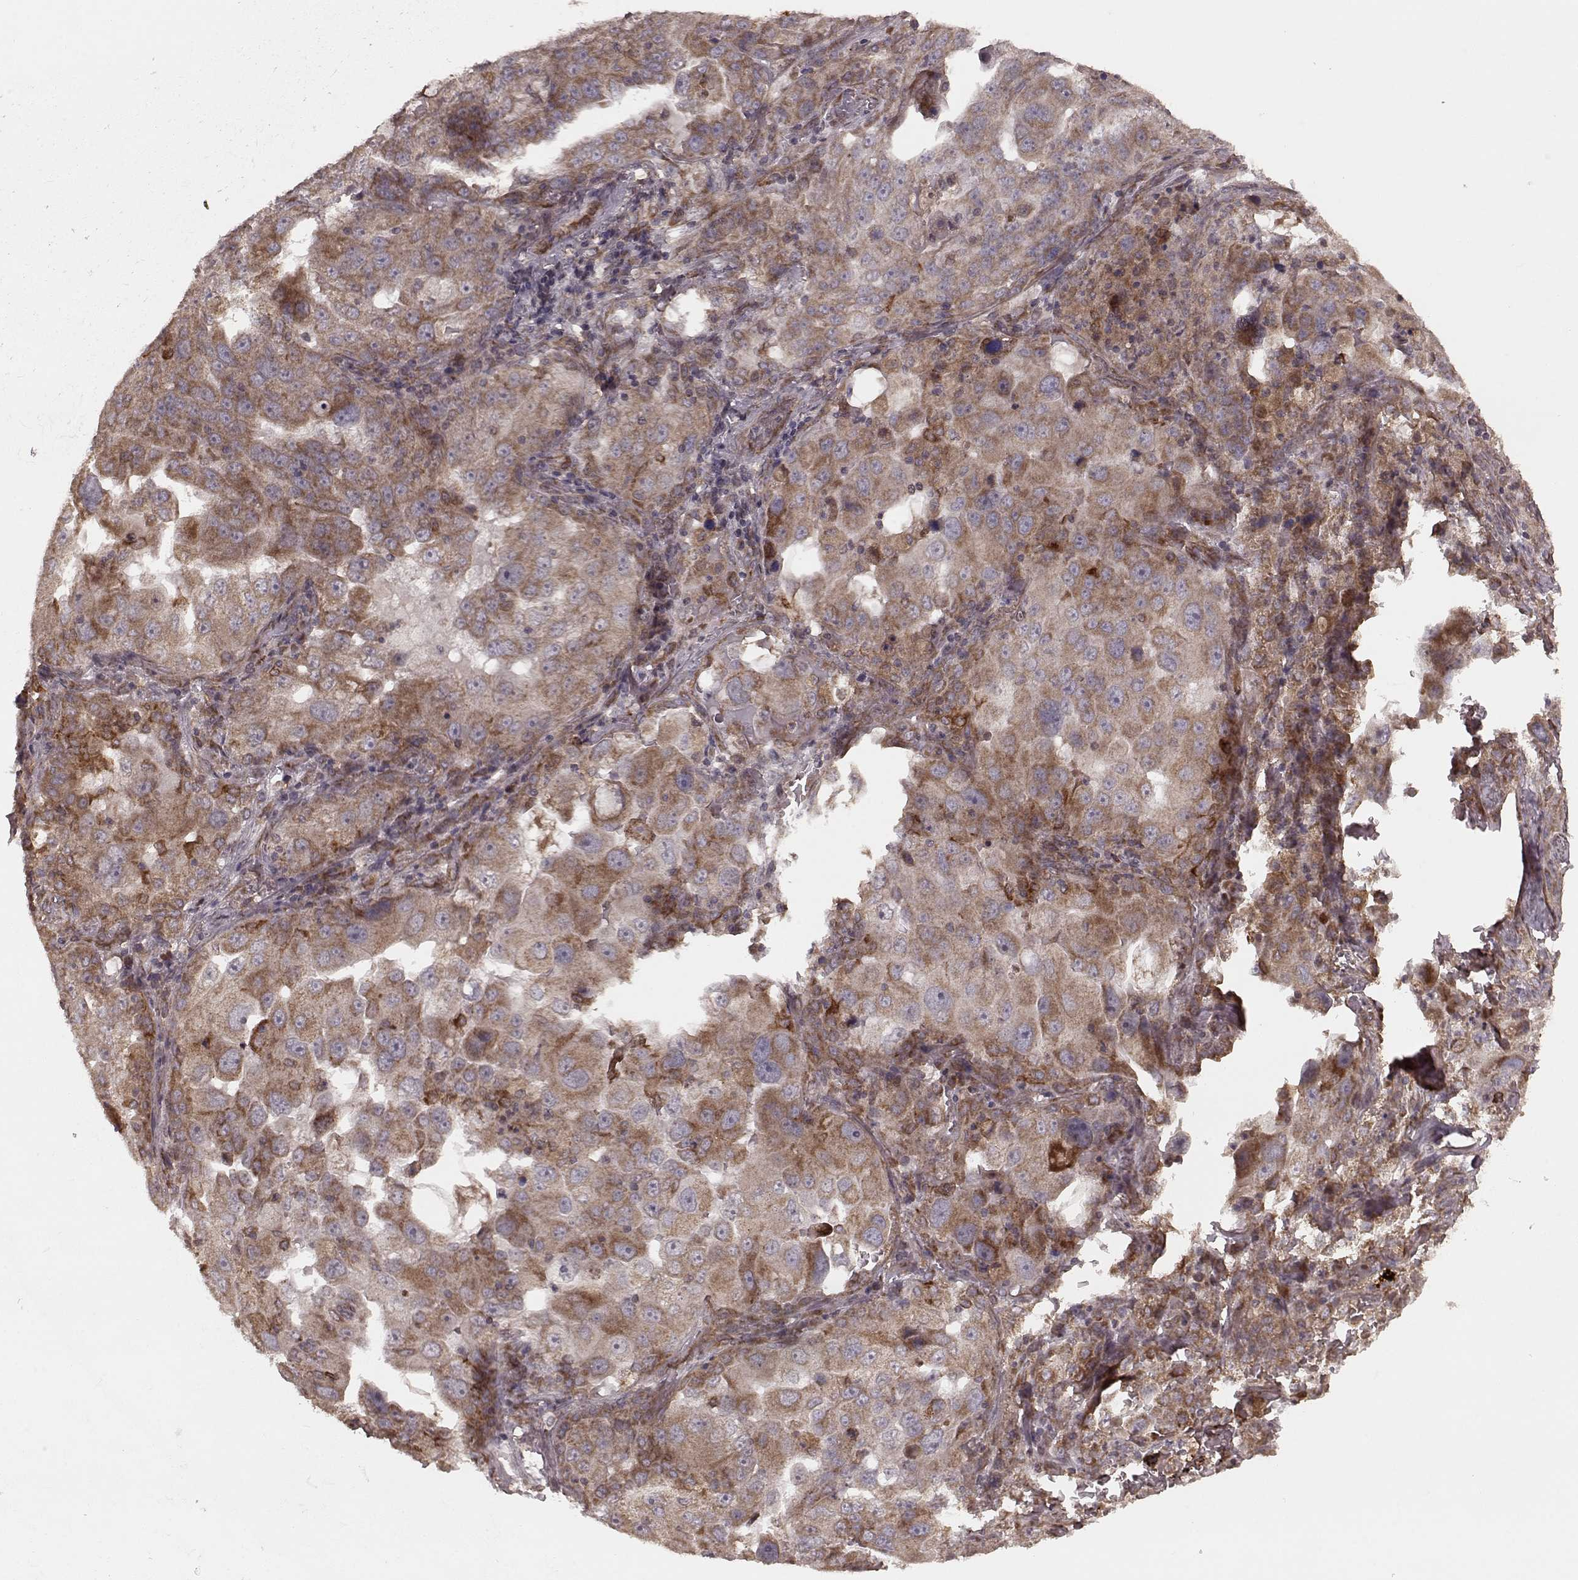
{"staining": {"intensity": "moderate", "quantity": ">75%", "location": "cytoplasmic/membranous"}, "tissue": "lung cancer", "cell_type": "Tumor cells", "image_type": "cancer", "snomed": [{"axis": "morphology", "description": "Adenocarcinoma, NOS"}, {"axis": "topography", "description": "Lung"}], "caption": "Lung cancer (adenocarcinoma) stained with a protein marker demonstrates moderate staining in tumor cells.", "gene": "AGPAT1", "patient": {"sex": "female", "age": 61}}